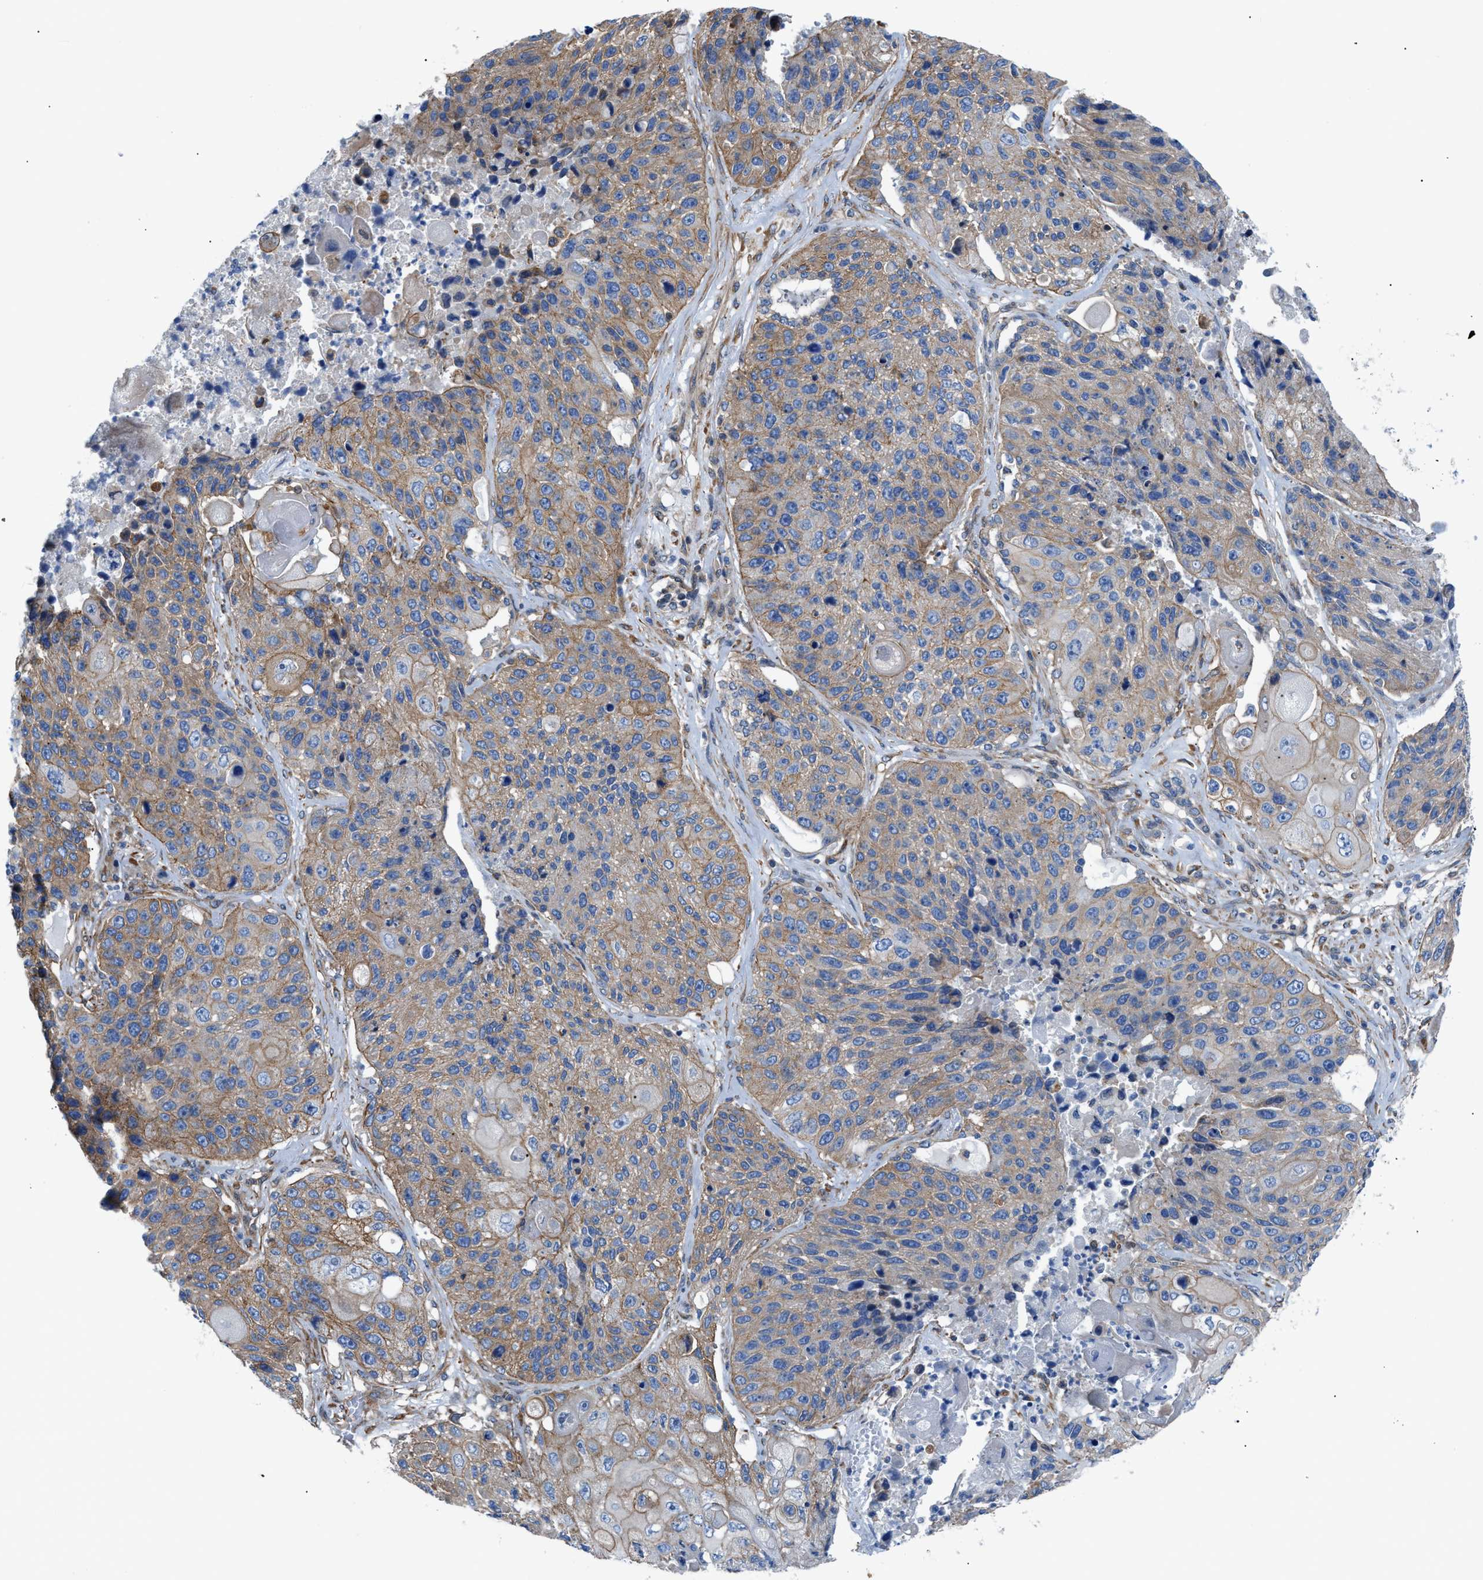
{"staining": {"intensity": "weak", "quantity": ">75%", "location": "cytoplasmic/membranous"}, "tissue": "lung cancer", "cell_type": "Tumor cells", "image_type": "cancer", "snomed": [{"axis": "morphology", "description": "Squamous cell carcinoma, NOS"}, {"axis": "topography", "description": "Lung"}], "caption": "DAB (3,3'-diaminobenzidine) immunohistochemical staining of human lung cancer (squamous cell carcinoma) reveals weak cytoplasmic/membranous protein staining in approximately >75% of tumor cells. (Brightfield microscopy of DAB IHC at high magnification).", "gene": "DMAC1", "patient": {"sex": "male", "age": 61}}